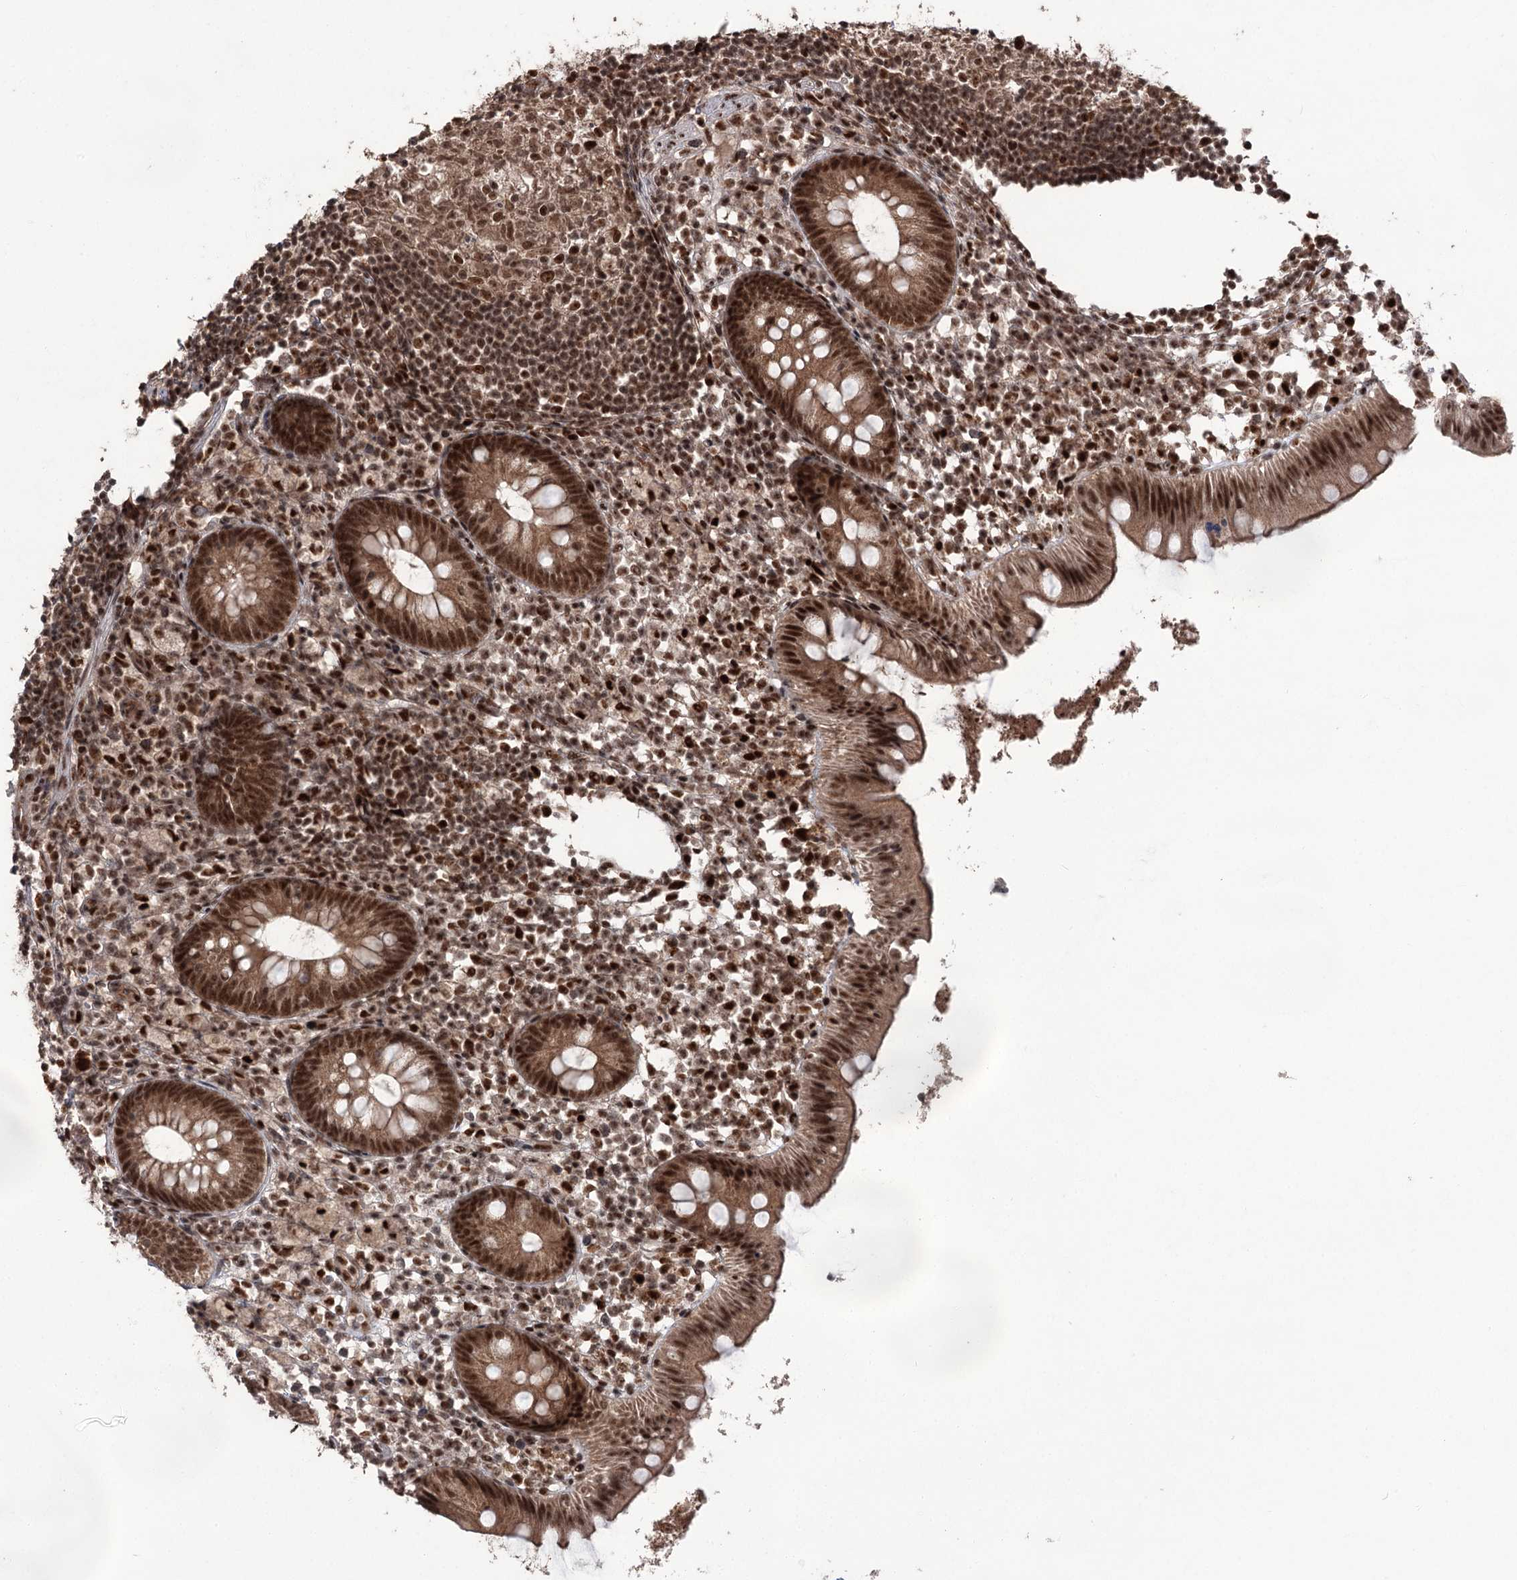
{"staining": {"intensity": "strong", "quantity": ">75%", "location": "nuclear"}, "tissue": "appendix", "cell_type": "Glandular cells", "image_type": "normal", "snomed": [{"axis": "morphology", "description": "Normal tissue, NOS"}, {"axis": "topography", "description": "Appendix"}], "caption": "Immunohistochemical staining of benign human appendix reveals strong nuclear protein positivity in approximately >75% of glandular cells.", "gene": "ERCC3", "patient": {"sex": "female", "age": 20}}